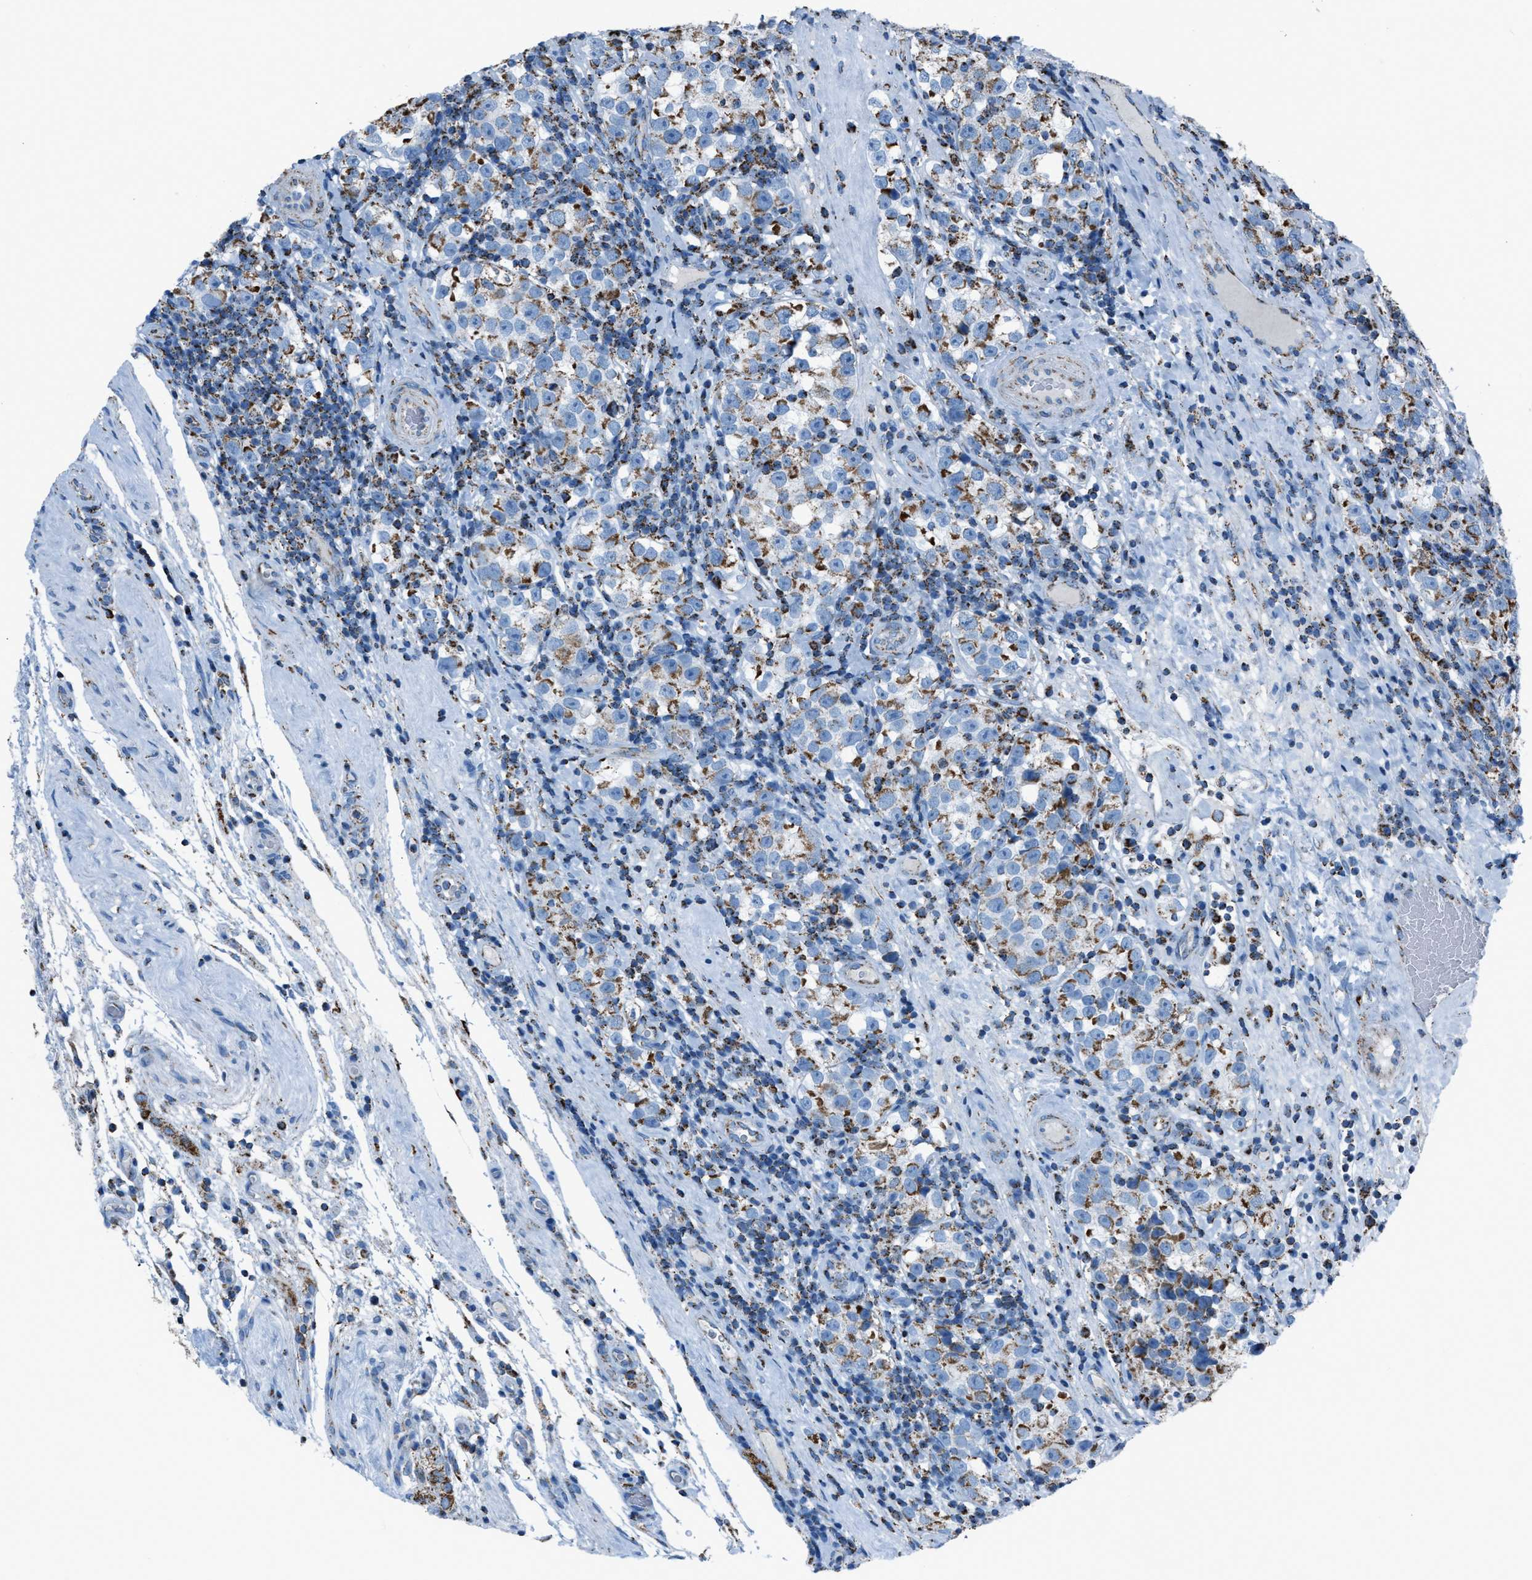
{"staining": {"intensity": "moderate", "quantity": ">75%", "location": "cytoplasmic/membranous"}, "tissue": "testis cancer", "cell_type": "Tumor cells", "image_type": "cancer", "snomed": [{"axis": "morphology", "description": "Normal tissue, NOS"}, {"axis": "morphology", "description": "Seminoma, NOS"}, {"axis": "topography", "description": "Testis"}], "caption": "Protein expression analysis of testis cancer reveals moderate cytoplasmic/membranous positivity in approximately >75% of tumor cells.", "gene": "MDH2", "patient": {"sex": "male", "age": 43}}